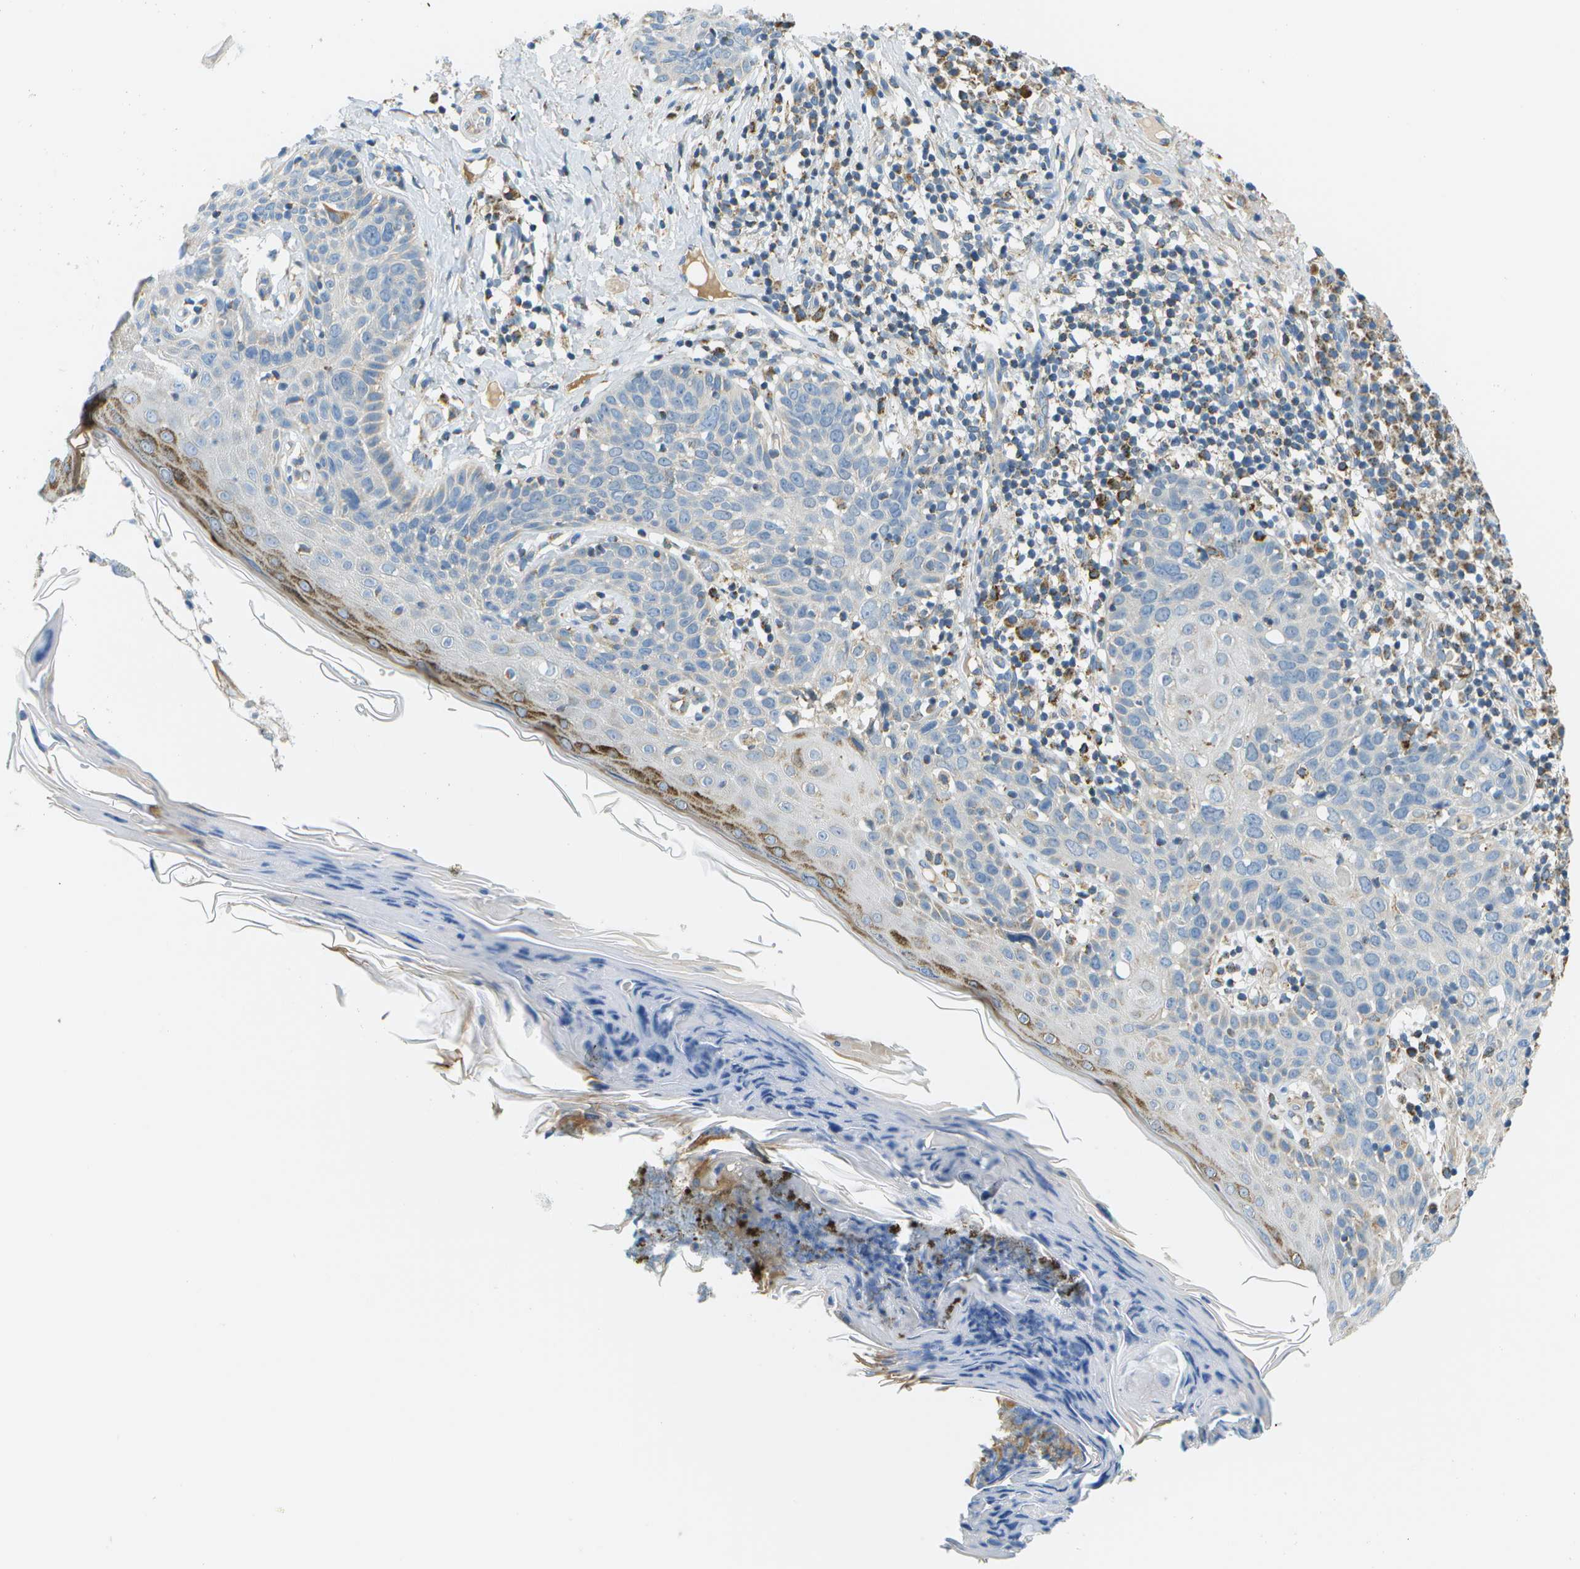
{"staining": {"intensity": "negative", "quantity": "none", "location": "none"}, "tissue": "skin cancer", "cell_type": "Tumor cells", "image_type": "cancer", "snomed": [{"axis": "morphology", "description": "Squamous cell carcinoma in situ, NOS"}, {"axis": "morphology", "description": "Squamous cell carcinoma, NOS"}, {"axis": "topography", "description": "Skin"}], "caption": "DAB (3,3'-diaminobenzidine) immunohistochemical staining of skin cancer (squamous cell carcinoma) exhibits no significant staining in tumor cells.", "gene": "PTGIS", "patient": {"sex": "male", "age": 93}}